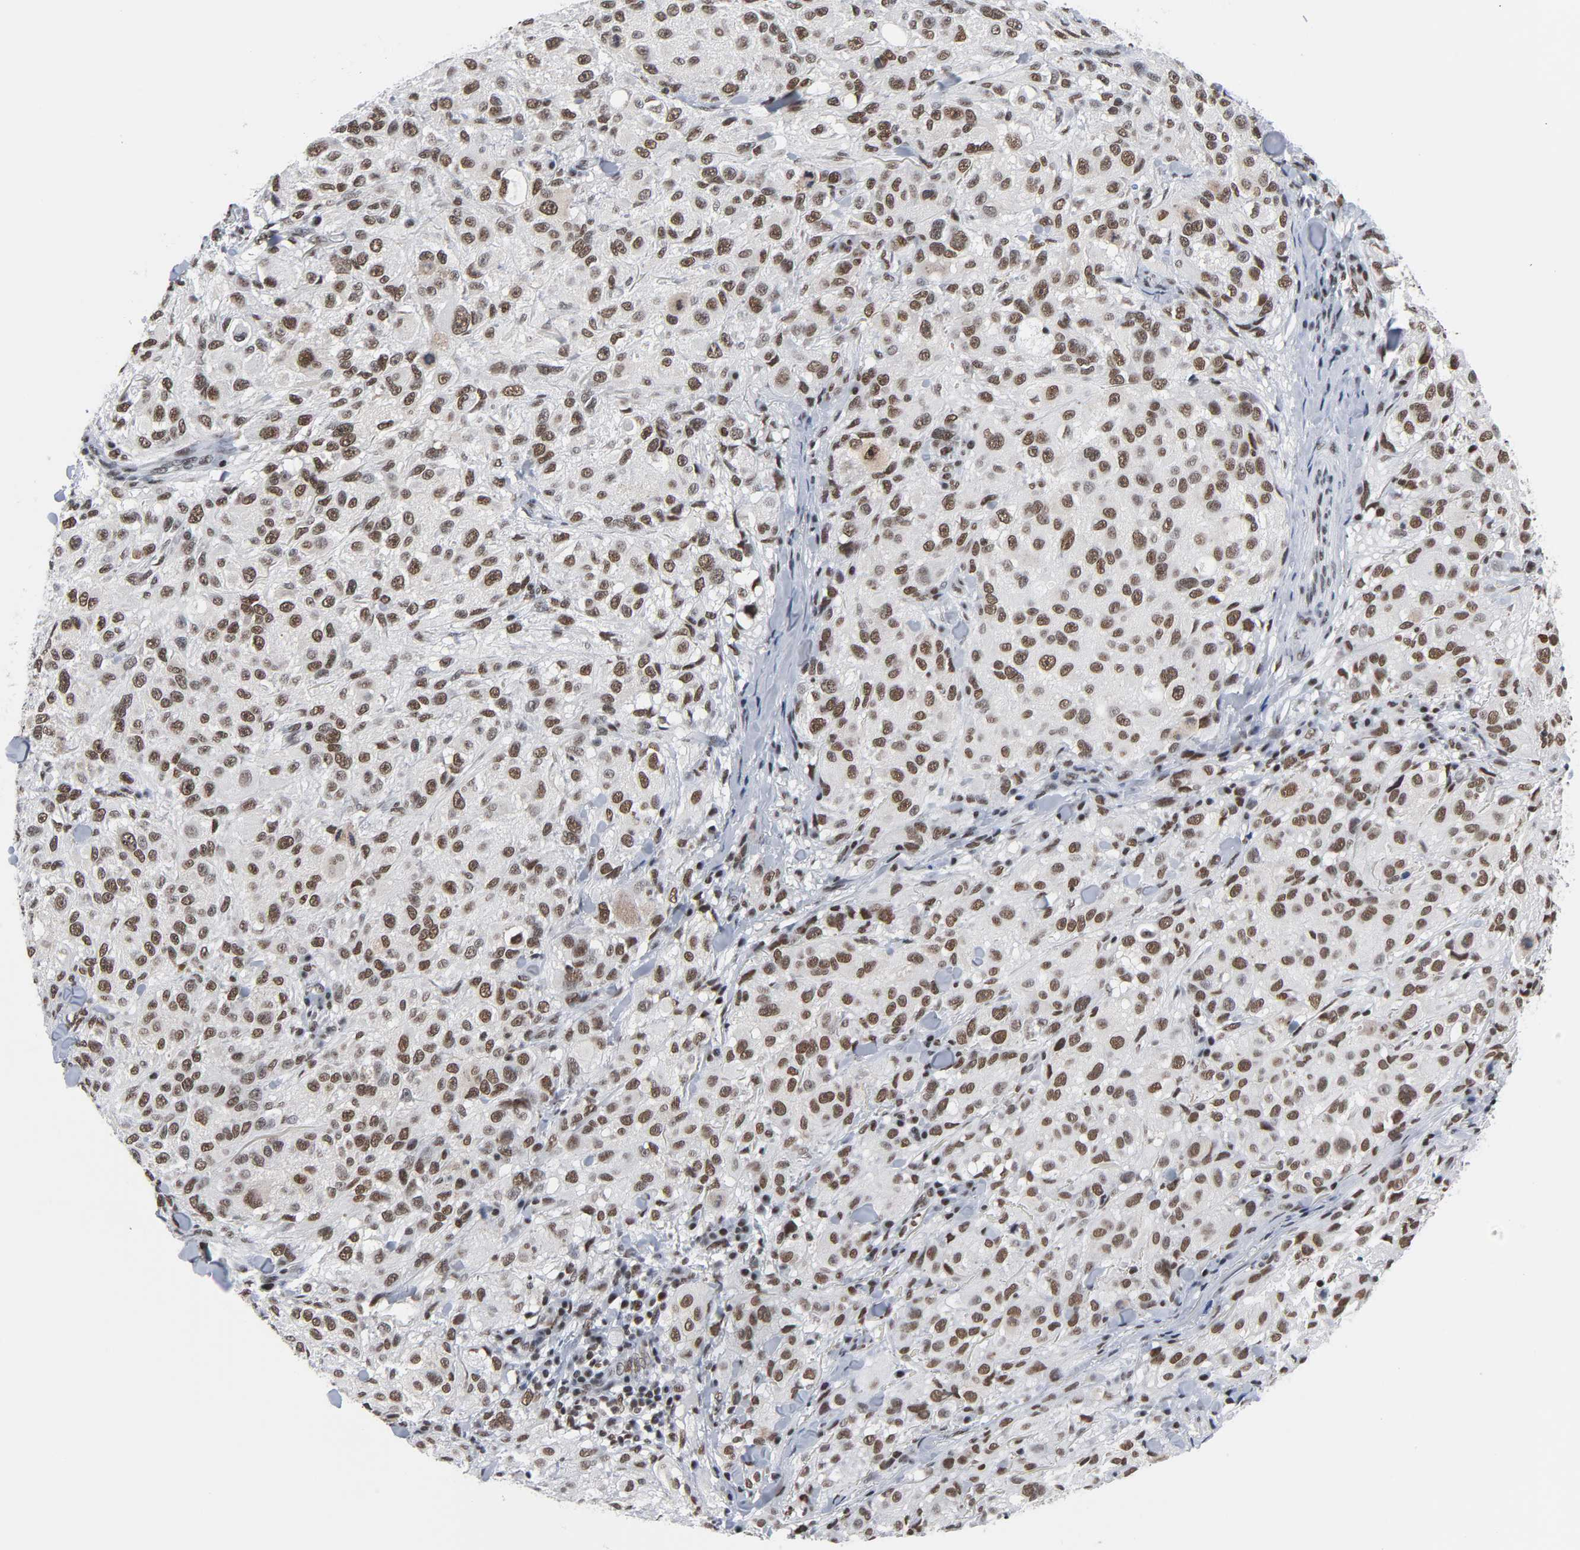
{"staining": {"intensity": "moderate", "quantity": ">75%", "location": "nuclear"}, "tissue": "melanoma", "cell_type": "Tumor cells", "image_type": "cancer", "snomed": [{"axis": "morphology", "description": "Necrosis, NOS"}, {"axis": "morphology", "description": "Malignant melanoma, NOS"}, {"axis": "topography", "description": "Skin"}], "caption": "An IHC image of tumor tissue is shown. Protein staining in brown highlights moderate nuclear positivity in melanoma within tumor cells.", "gene": "CSTF2", "patient": {"sex": "female", "age": 87}}